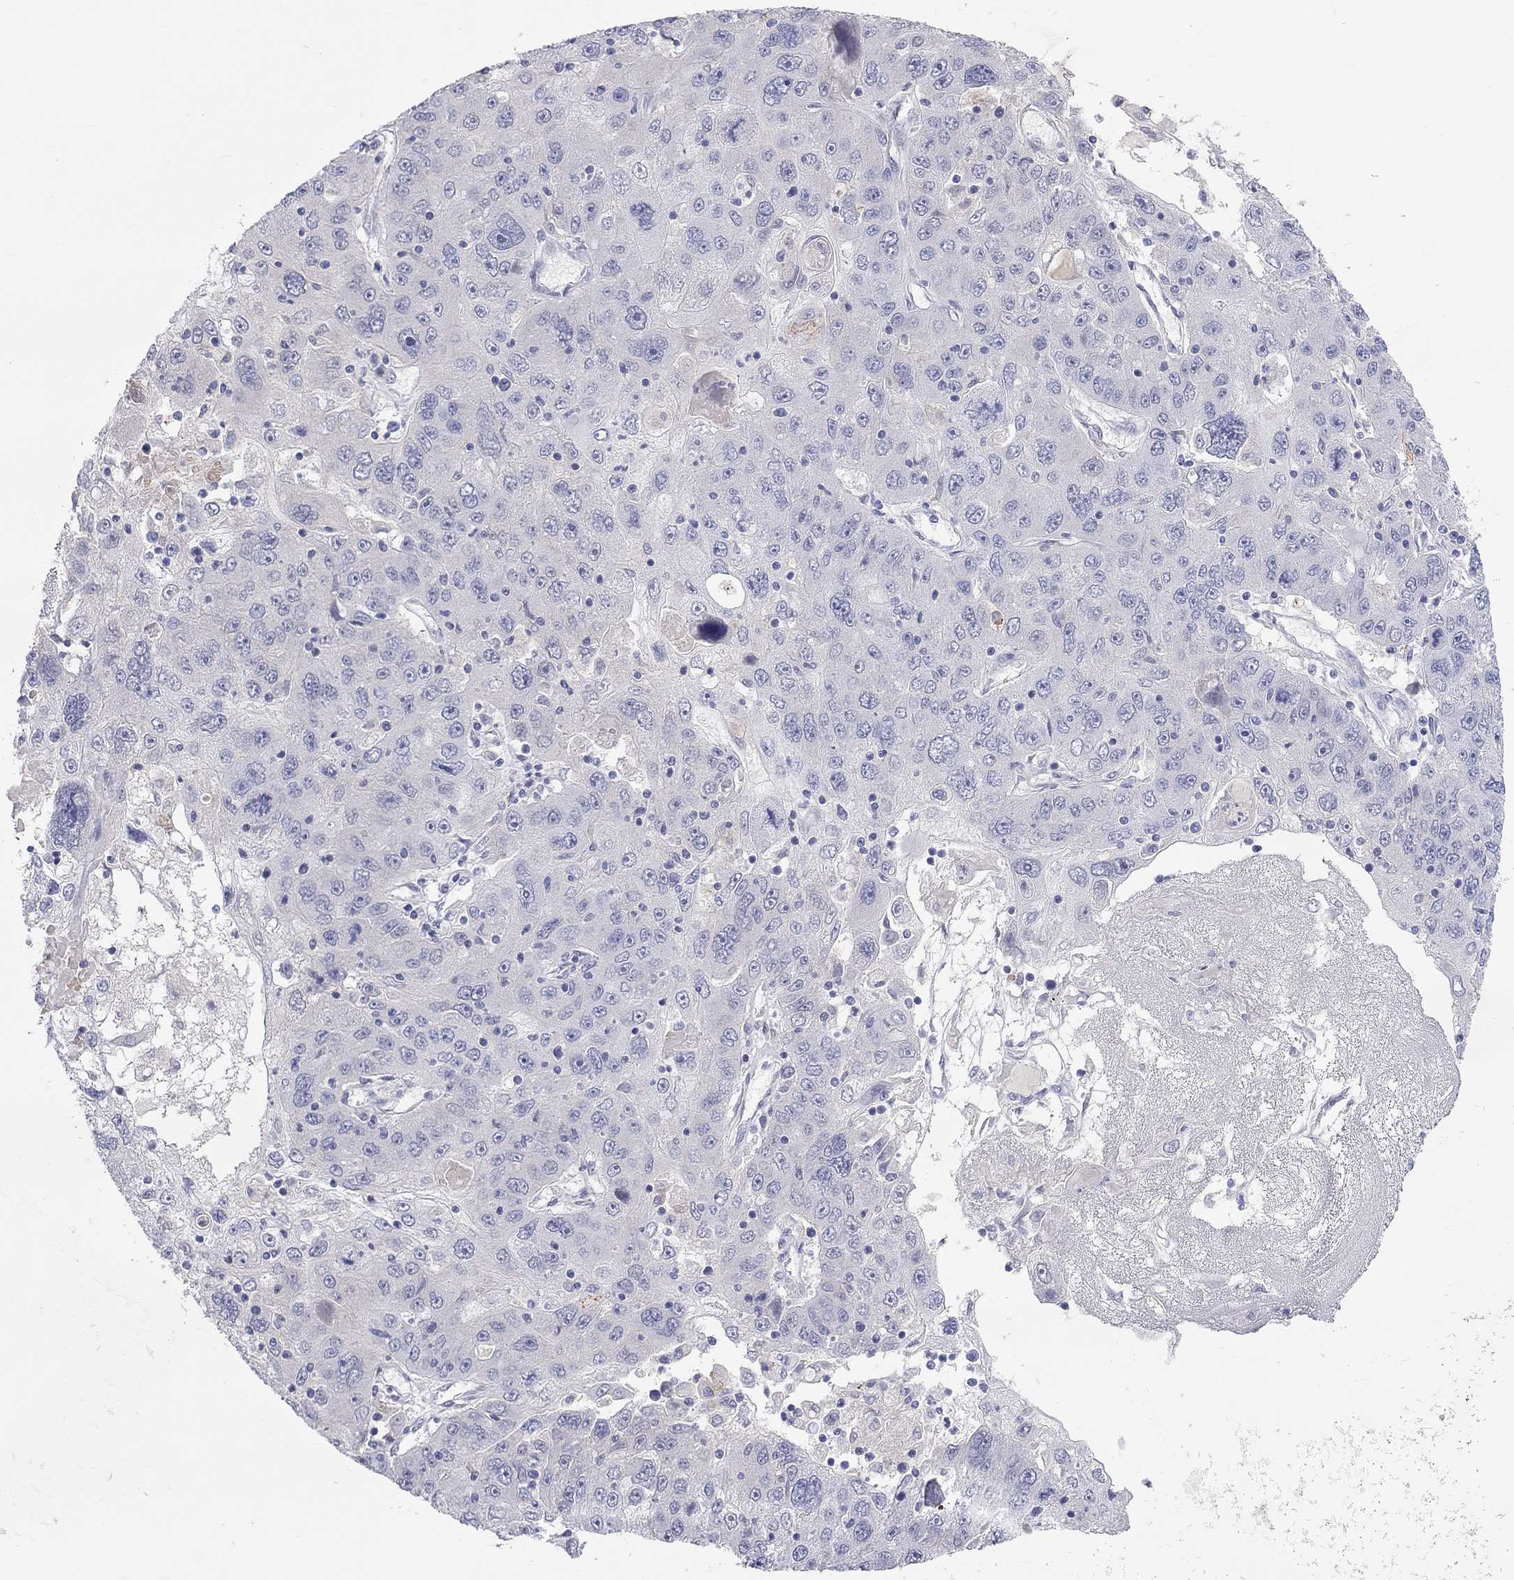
{"staining": {"intensity": "negative", "quantity": "none", "location": "none"}, "tissue": "stomach cancer", "cell_type": "Tumor cells", "image_type": "cancer", "snomed": [{"axis": "morphology", "description": "Adenocarcinoma, NOS"}, {"axis": "topography", "description": "Stomach"}], "caption": "A micrograph of human stomach cancer is negative for staining in tumor cells.", "gene": "ST7L", "patient": {"sex": "male", "age": 56}}